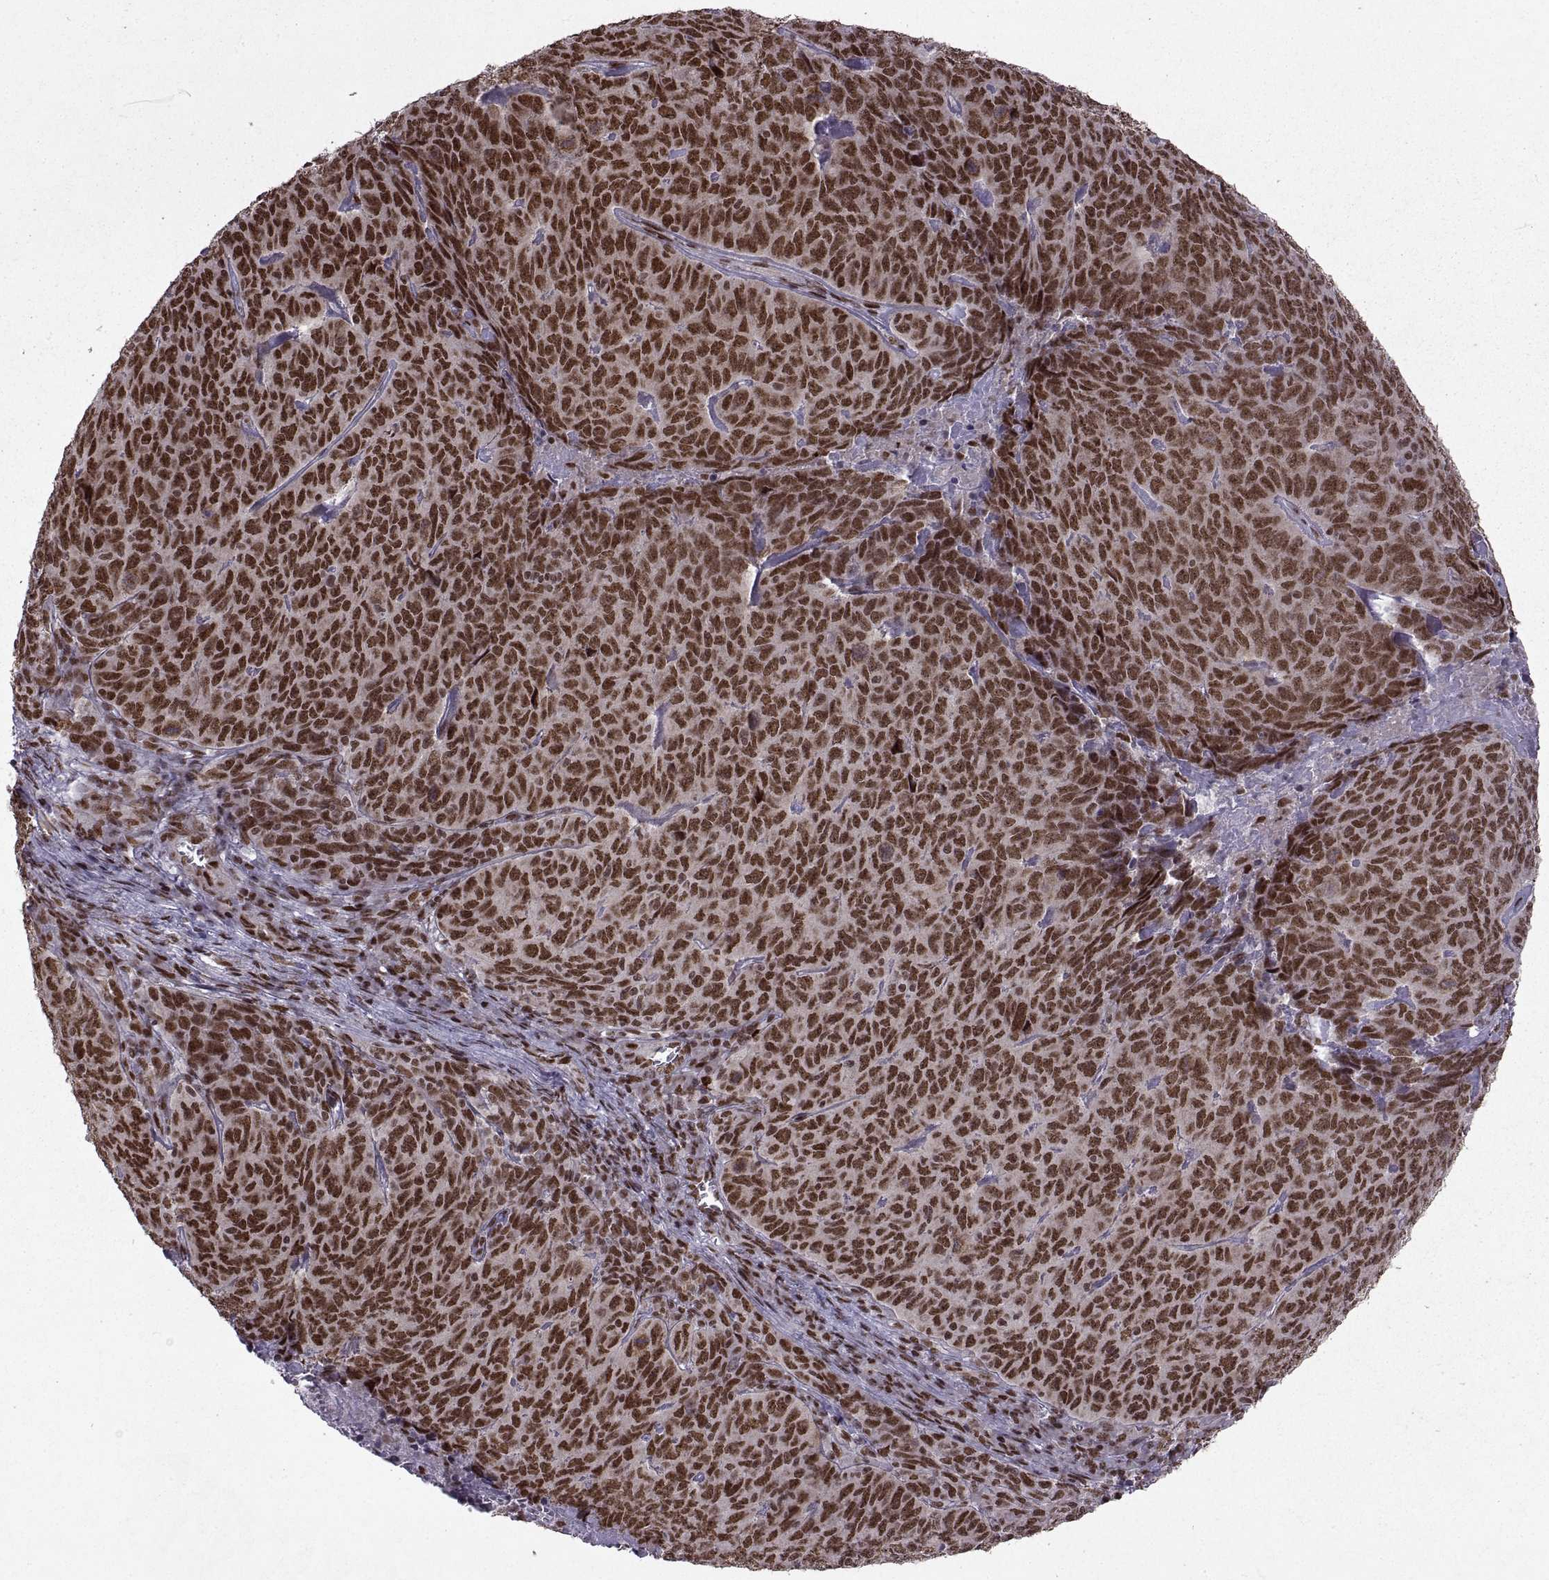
{"staining": {"intensity": "strong", "quantity": ">75%", "location": "nuclear"}, "tissue": "skin cancer", "cell_type": "Tumor cells", "image_type": "cancer", "snomed": [{"axis": "morphology", "description": "Squamous cell carcinoma, NOS"}, {"axis": "topography", "description": "Skin"}, {"axis": "topography", "description": "Anal"}], "caption": "Immunohistochemical staining of skin squamous cell carcinoma exhibits strong nuclear protein expression in approximately >75% of tumor cells. (IHC, brightfield microscopy, high magnification).", "gene": "MT1E", "patient": {"sex": "female", "age": 51}}